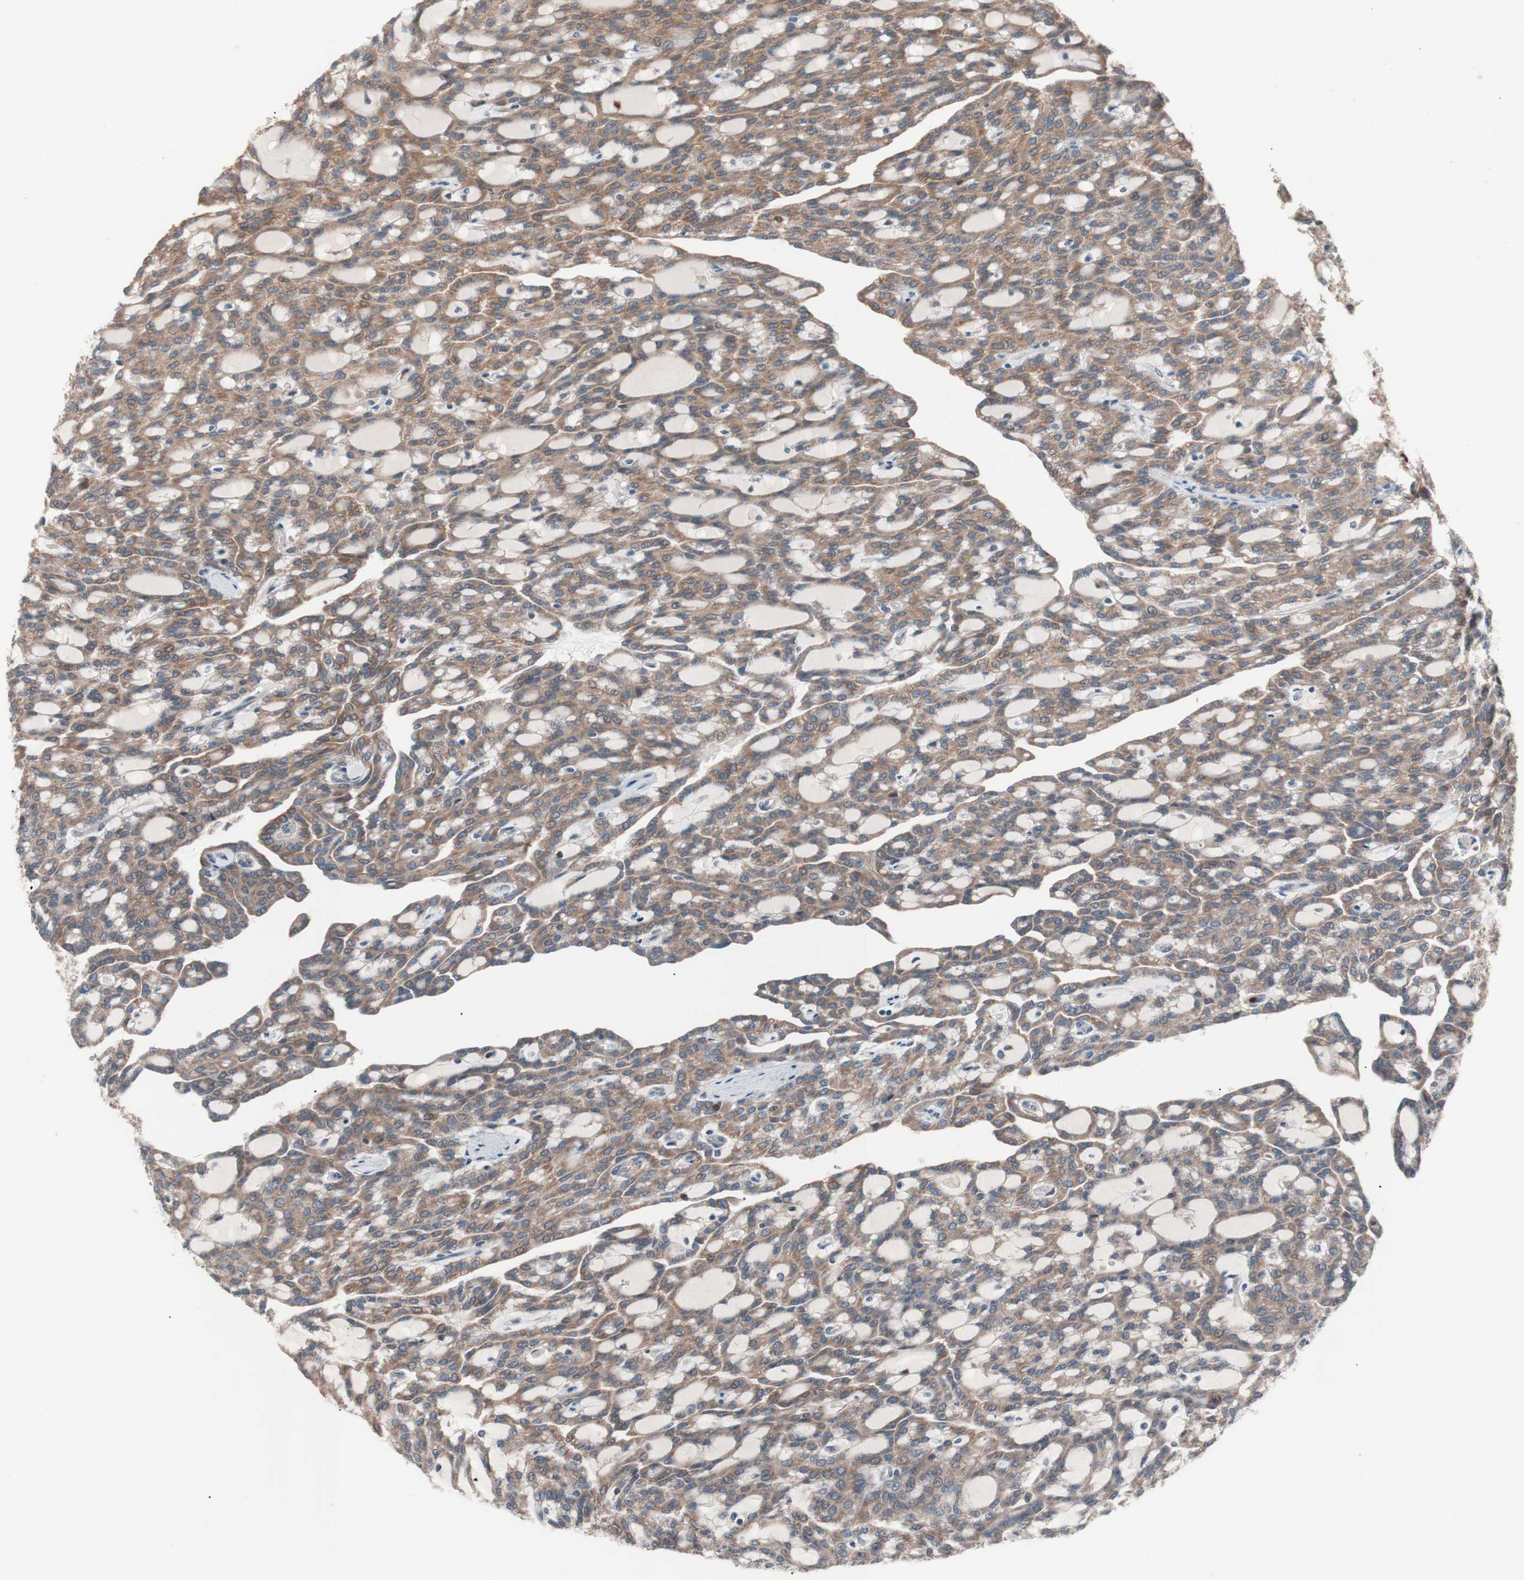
{"staining": {"intensity": "moderate", "quantity": ">75%", "location": "cytoplasmic/membranous"}, "tissue": "renal cancer", "cell_type": "Tumor cells", "image_type": "cancer", "snomed": [{"axis": "morphology", "description": "Adenocarcinoma, NOS"}, {"axis": "topography", "description": "Kidney"}], "caption": "This micrograph exhibits renal adenocarcinoma stained with immunohistochemistry to label a protein in brown. The cytoplasmic/membranous of tumor cells show moderate positivity for the protein. Nuclei are counter-stained blue.", "gene": "FAAH", "patient": {"sex": "male", "age": 63}}